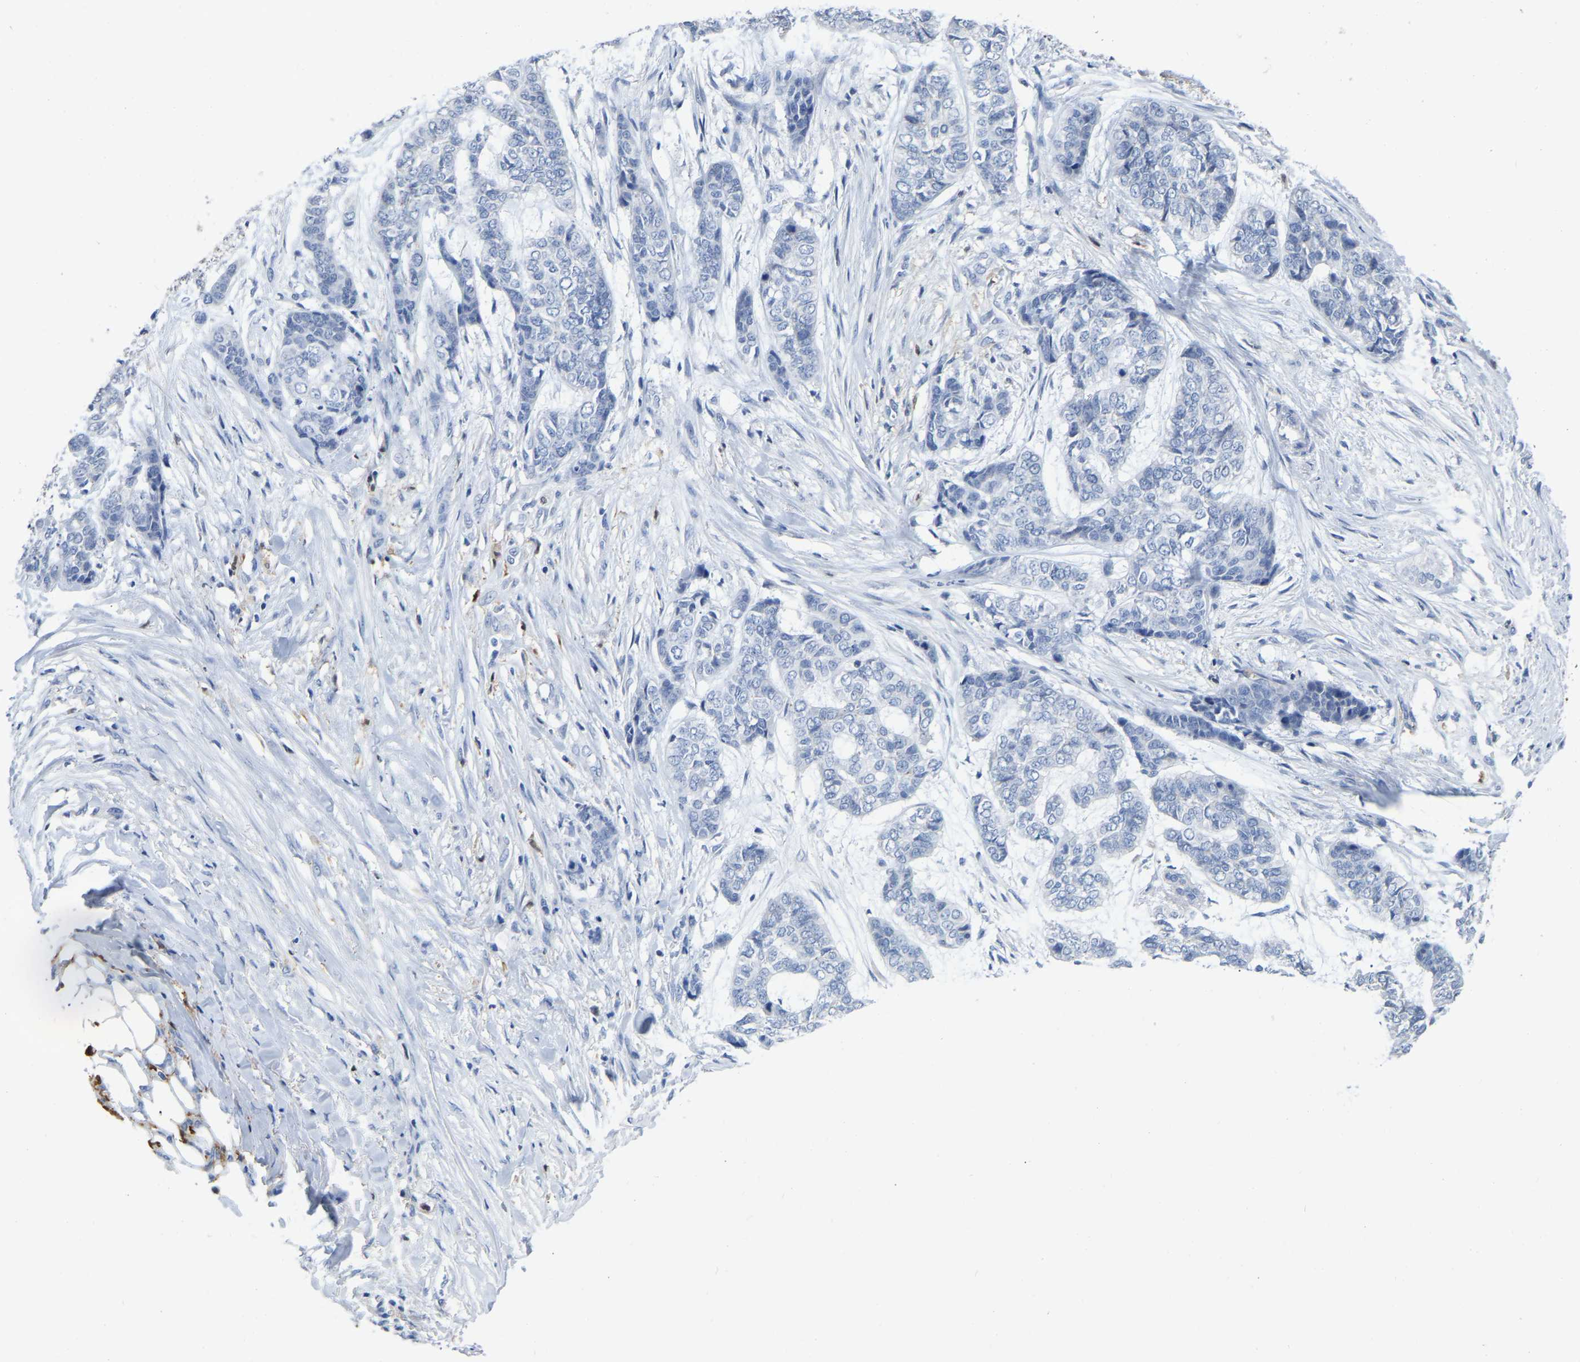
{"staining": {"intensity": "negative", "quantity": "none", "location": "none"}, "tissue": "skin cancer", "cell_type": "Tumor cells", "image_type": "cancer", "snomed": [{"axis": "morphology", "description": "Basal cell carcinoma"}, {"axis": "topography", "description": "Skin"}], "caption": "Tumor cells are negative for protein expression in human skin cancer. The staining is performed using DAB brown chromogen with nuclei counter-stained in using hematoxylin.", "gene": "ULBP2", "patient": {"sex": "female", "age": 64}}